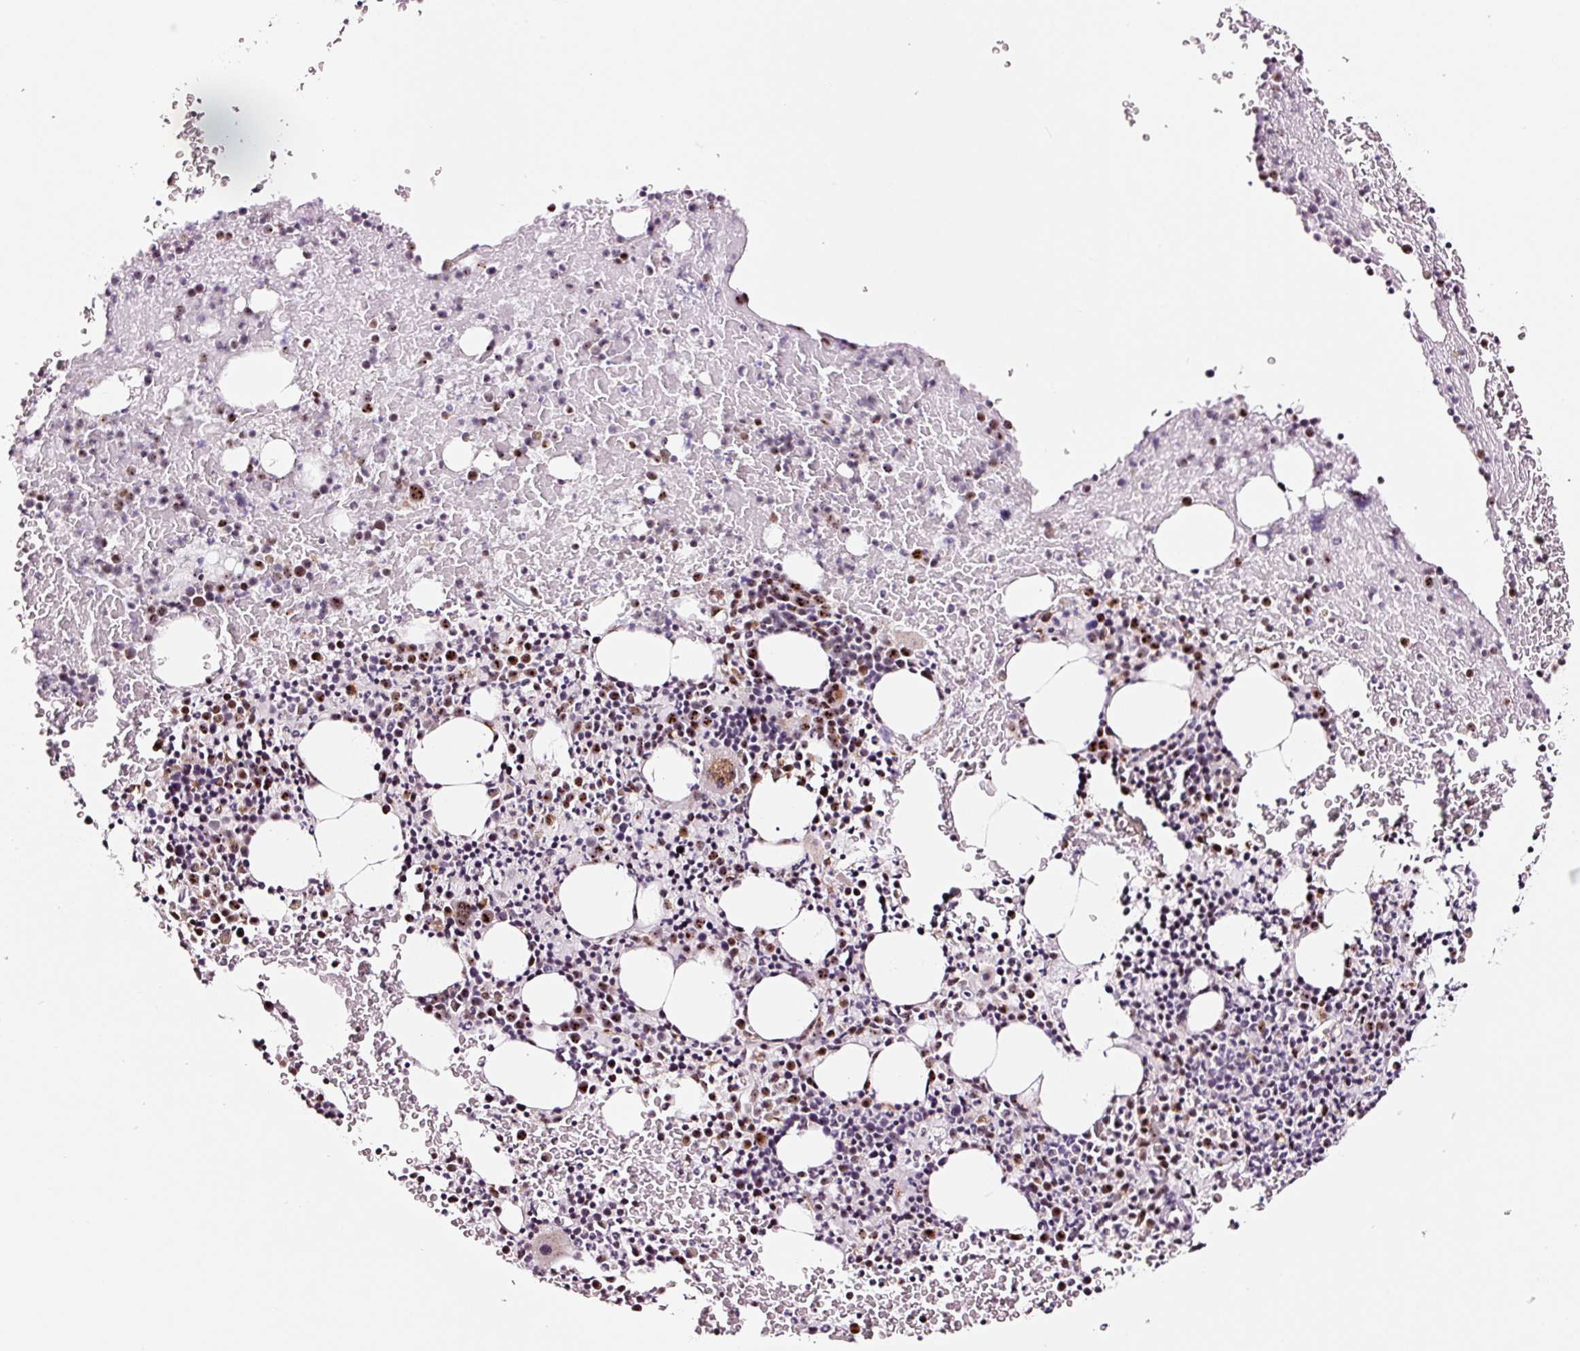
{"staining": {"intensity": "moderate", "quantity": "25%-75%", "location": "cytoplasmic/membranous,nuclear"}, "tissue": "bone marrow", "cell_type": "Hematopoietic cells", "image_type": "normal", "snomed": [{"axis": "morphology", "description": "Normal tissue, NOS"}, {"axis": "topography", "description": "Bone marrow"}], "caption": "Bone marrow stained with a brown dye displays moderate cytoplasmic/membranous,nuclear positive positivity in approximately 25%-75% of hematopoietic cells.", "gene": "GNL3", "patient": {"sex": "male", "age": 61}}